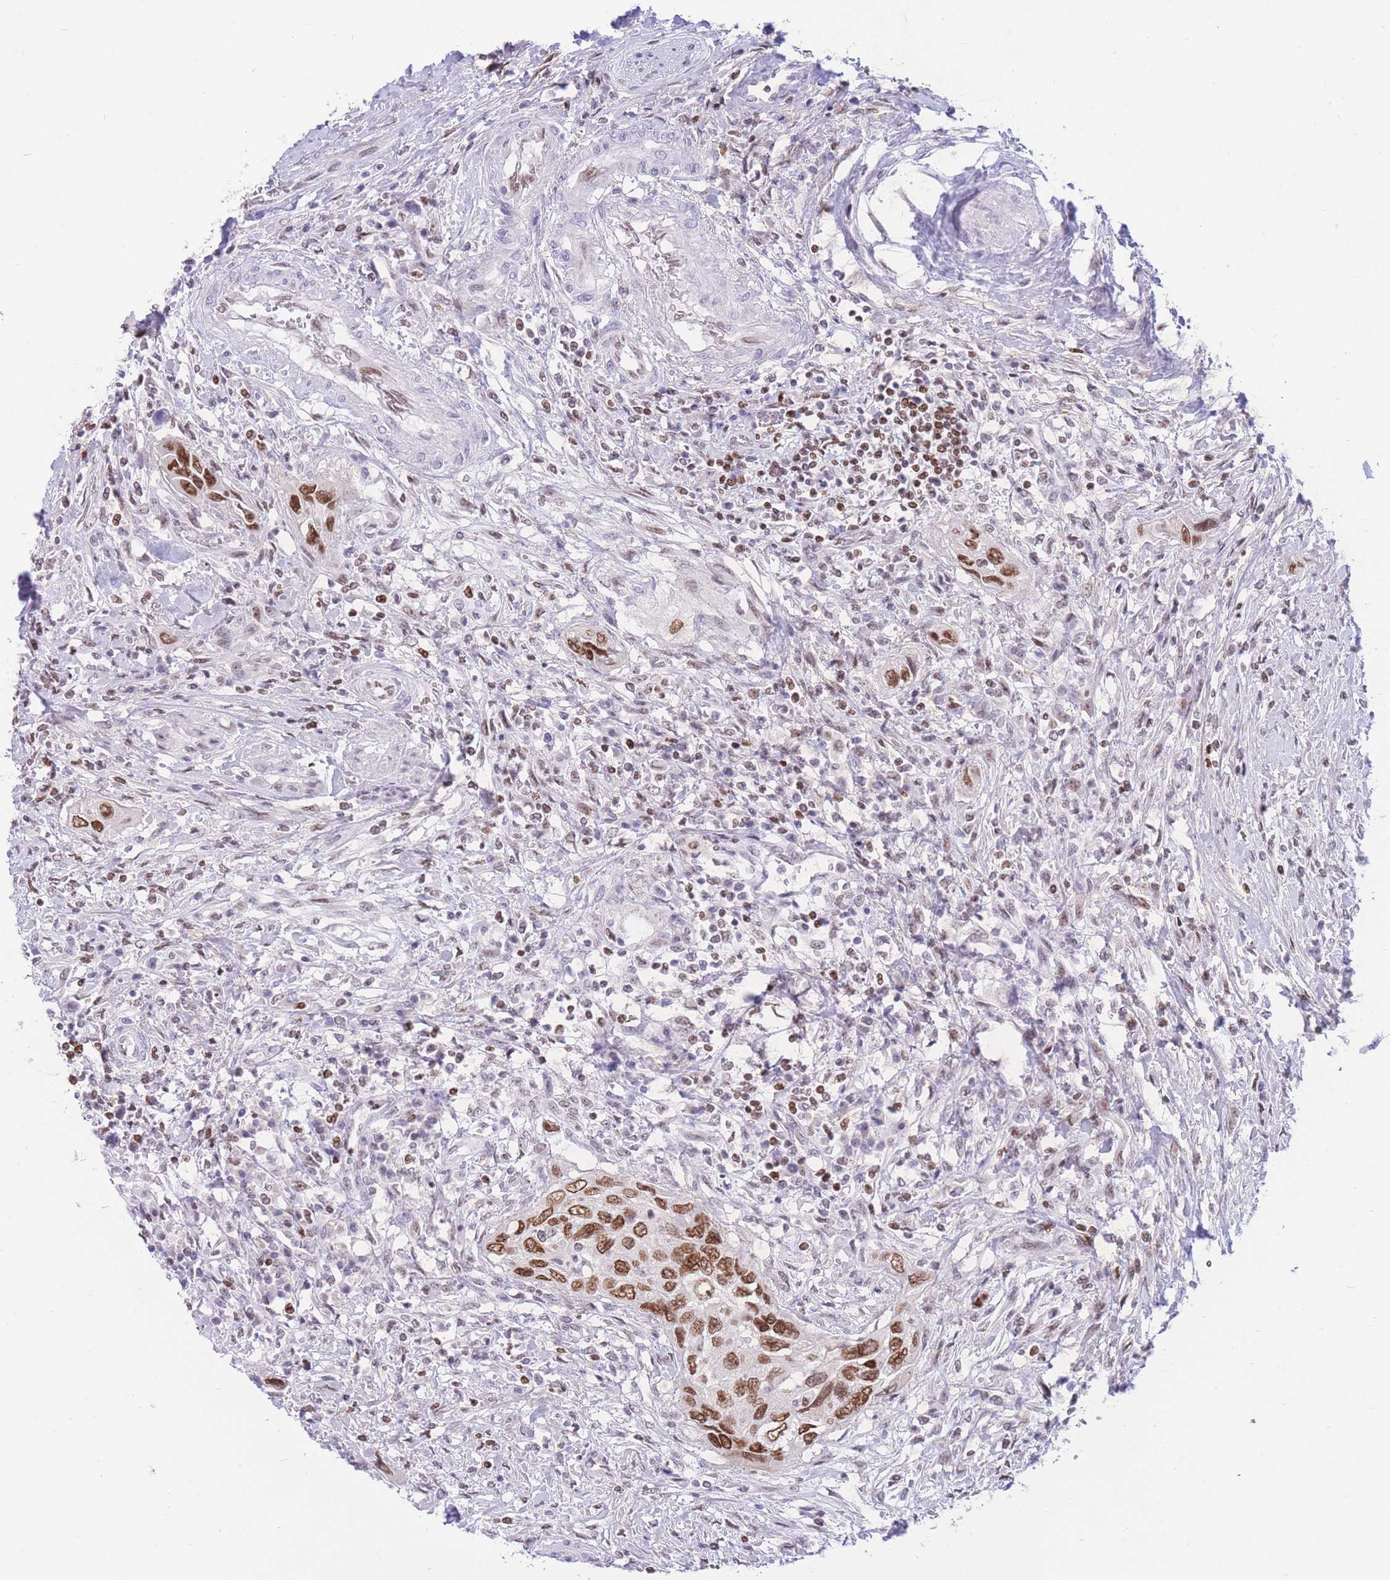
{"staining": {"intensity": "moderate", "quantity": ">75%", "location": "nuclear"}, "tissue": "urothelial cancer", "cell_type": "Tumor cells", "image_type": "cancer", "snomed": [{"axis": "morphology", "description": "Urothelial carcinoma, High grade"}, {"axis": "topography", "description": "Urinary bladder"}], "caption": "There is medium levels of moderate nuclear staining in tumor cells of urothelial cancer, as demonstrated by immunohistochemical staining (brown color).", "gene": "HMGN1", "patient": {"sex": "female", "age": 60}}